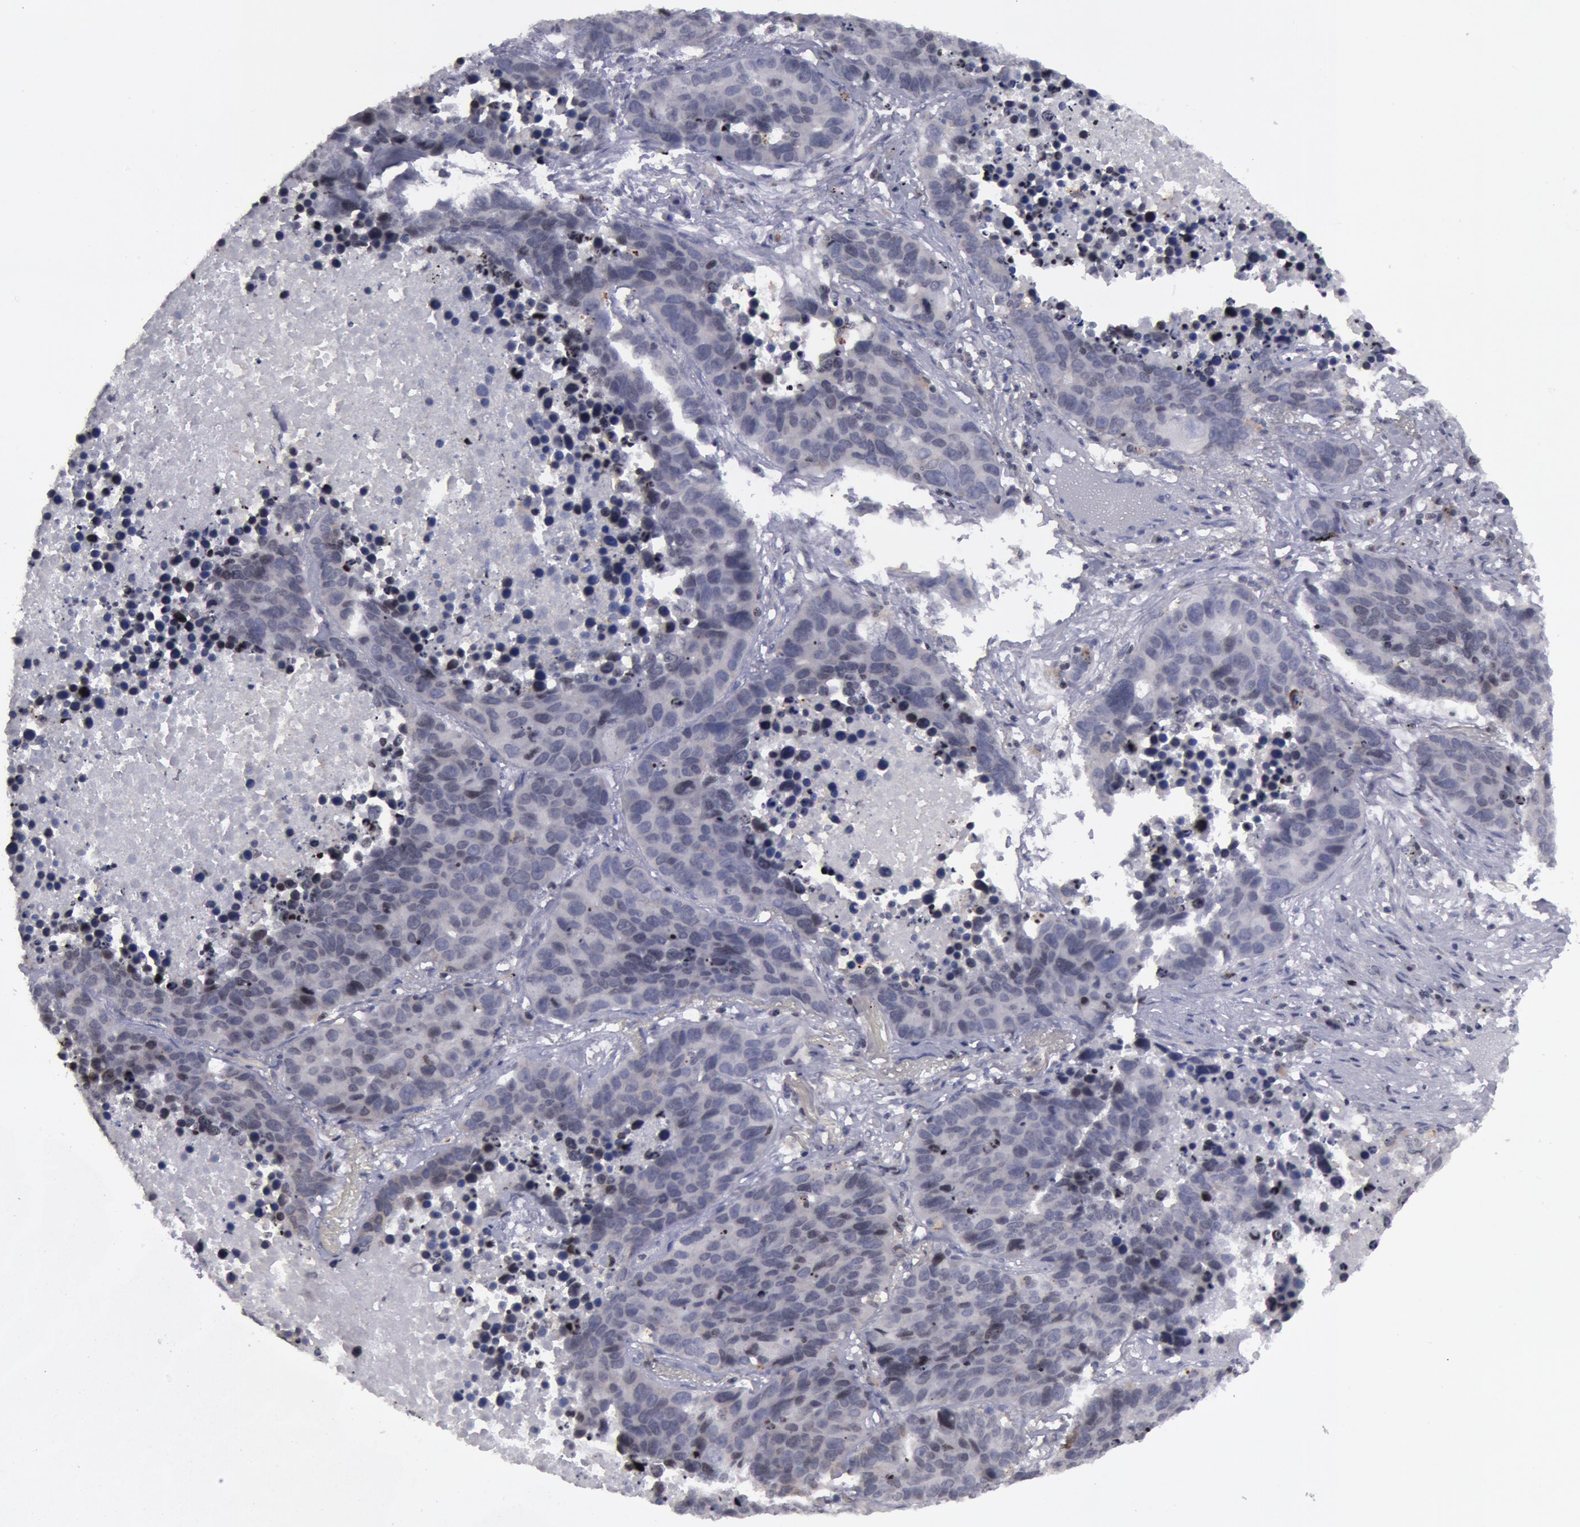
{"staining": {"intensity": "negative", "quantity": "none", "location": "none"}, "tissue": "lung cancer", "cell_type": "Tumor cells", "image_type": "cancer", "snomed": [{"axis": "morphology", "description": "Carcinoid, malignant, NOS"}, {"axis": "topography", "description": "Lung"}], "caption": "Immunohistochemistry (IHC) image of neoplastic tissue: lung carcinoid (malignant) stained with DAB (3,3'-diaminobenzidine) demonstrates no significant protein expression in tumor cells. Brightfield microscopy of IHC stained with DAB (3,3'-diaminobenzidine) (brown) and hematoxylin (blue), captured at high magnification.", "gene": "ERBB2", "patient": {"sex": "male", "age": 60}}